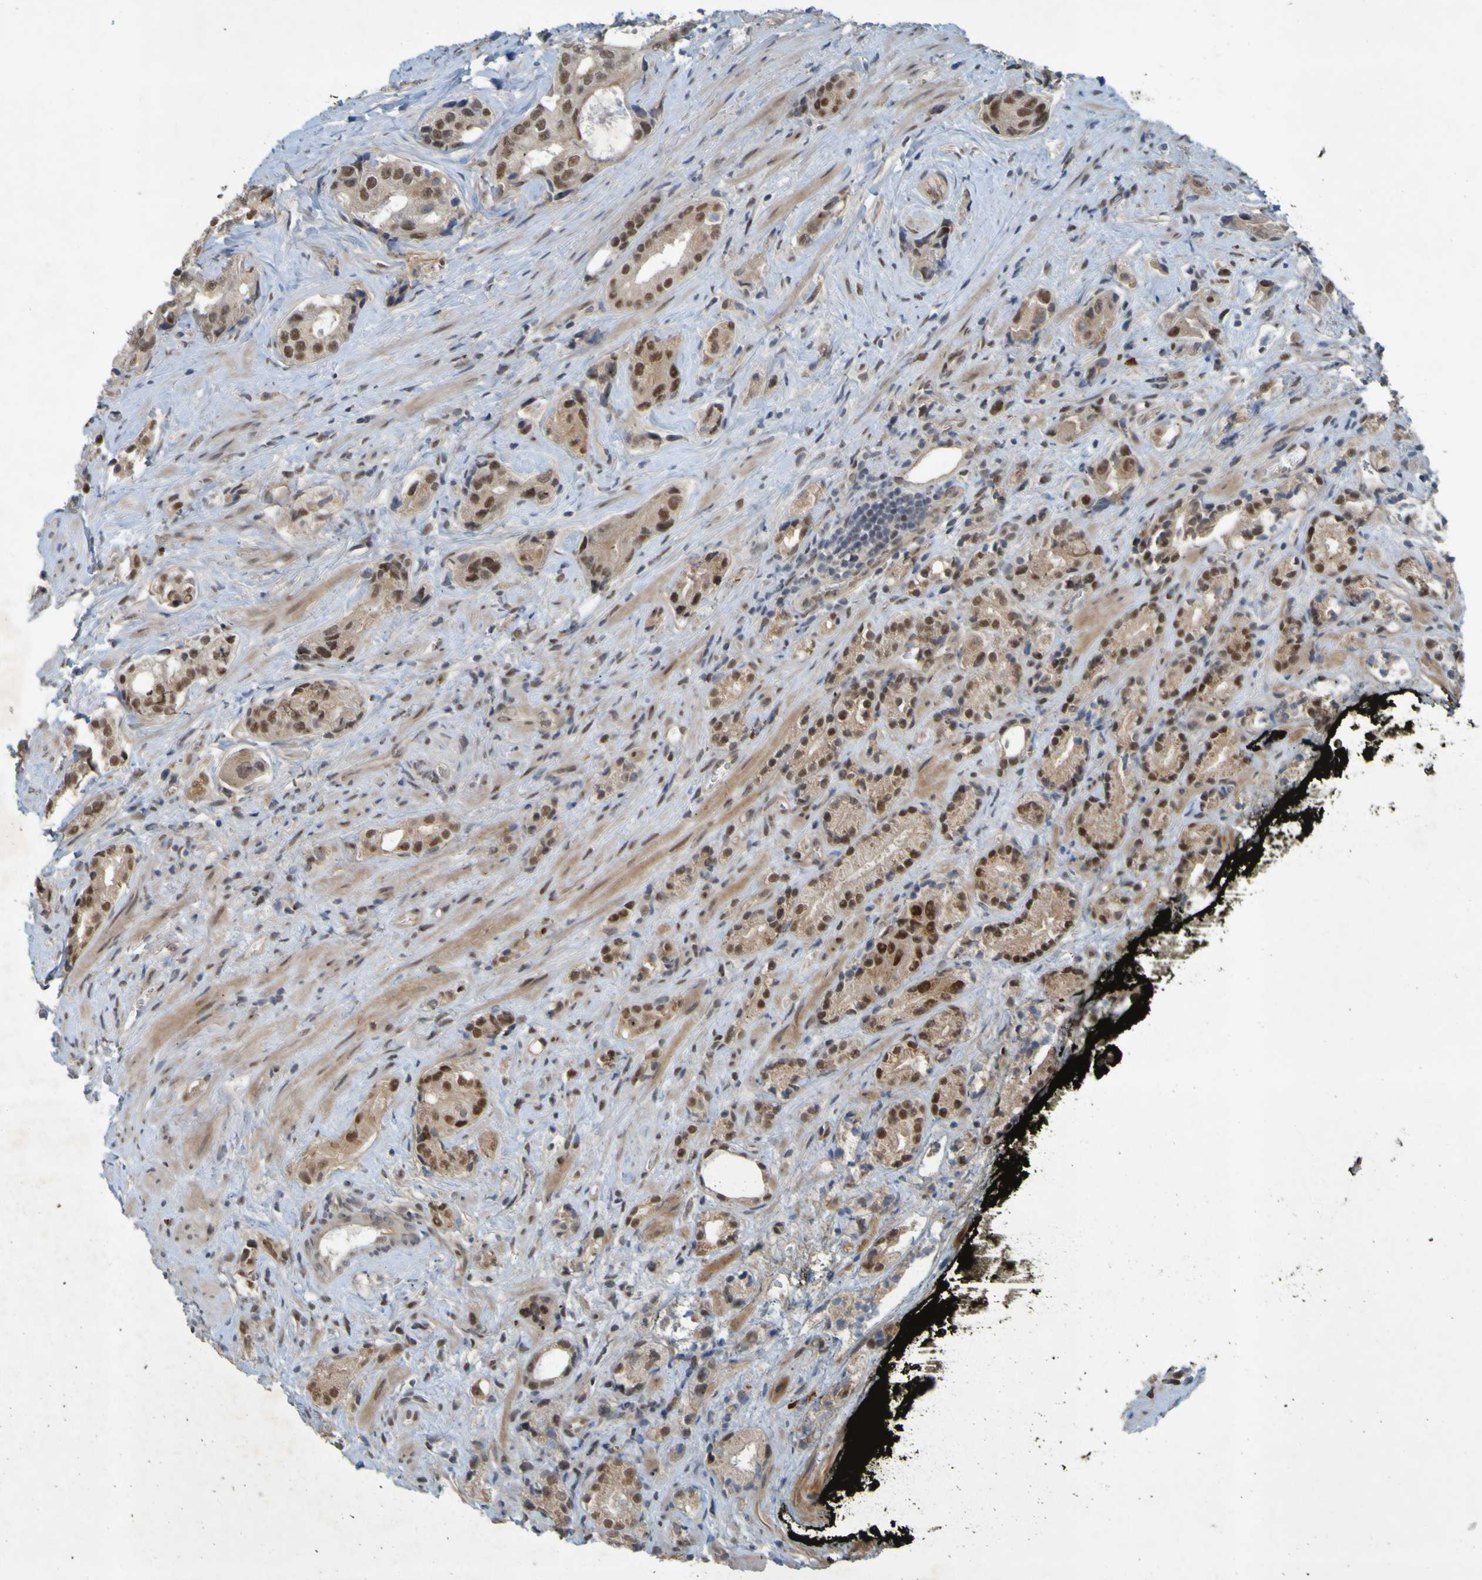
{"staining": {"intensity": "moderate", "quantity": ">75%", "location": "cytoplasmic/membranous,nuclear"}, "tissue": "prostate cancer", "cell_type": "Tumor cells", "image_type": "cancer", "snomed": [{"axis": "morphology", "description": "Adenocarcinoma, High grade"}, {"axis": "topography", "description": "Prostate"}], "caption": "Tumor cells reveal medium levels of moderate cytoplasmic/membranous and nuclear staining in about >75% of cells in human prostate cancer (adenocarcinoma (high-grade)). The protein of interest is stained brown, and the nuclei are stained in blue (DAB (3,3'-diaminobenzidine) IHC with brightfield microscopy, high magnification).", "gene": "MCPH1", "patient": {"sex": "male", "age": 71}}